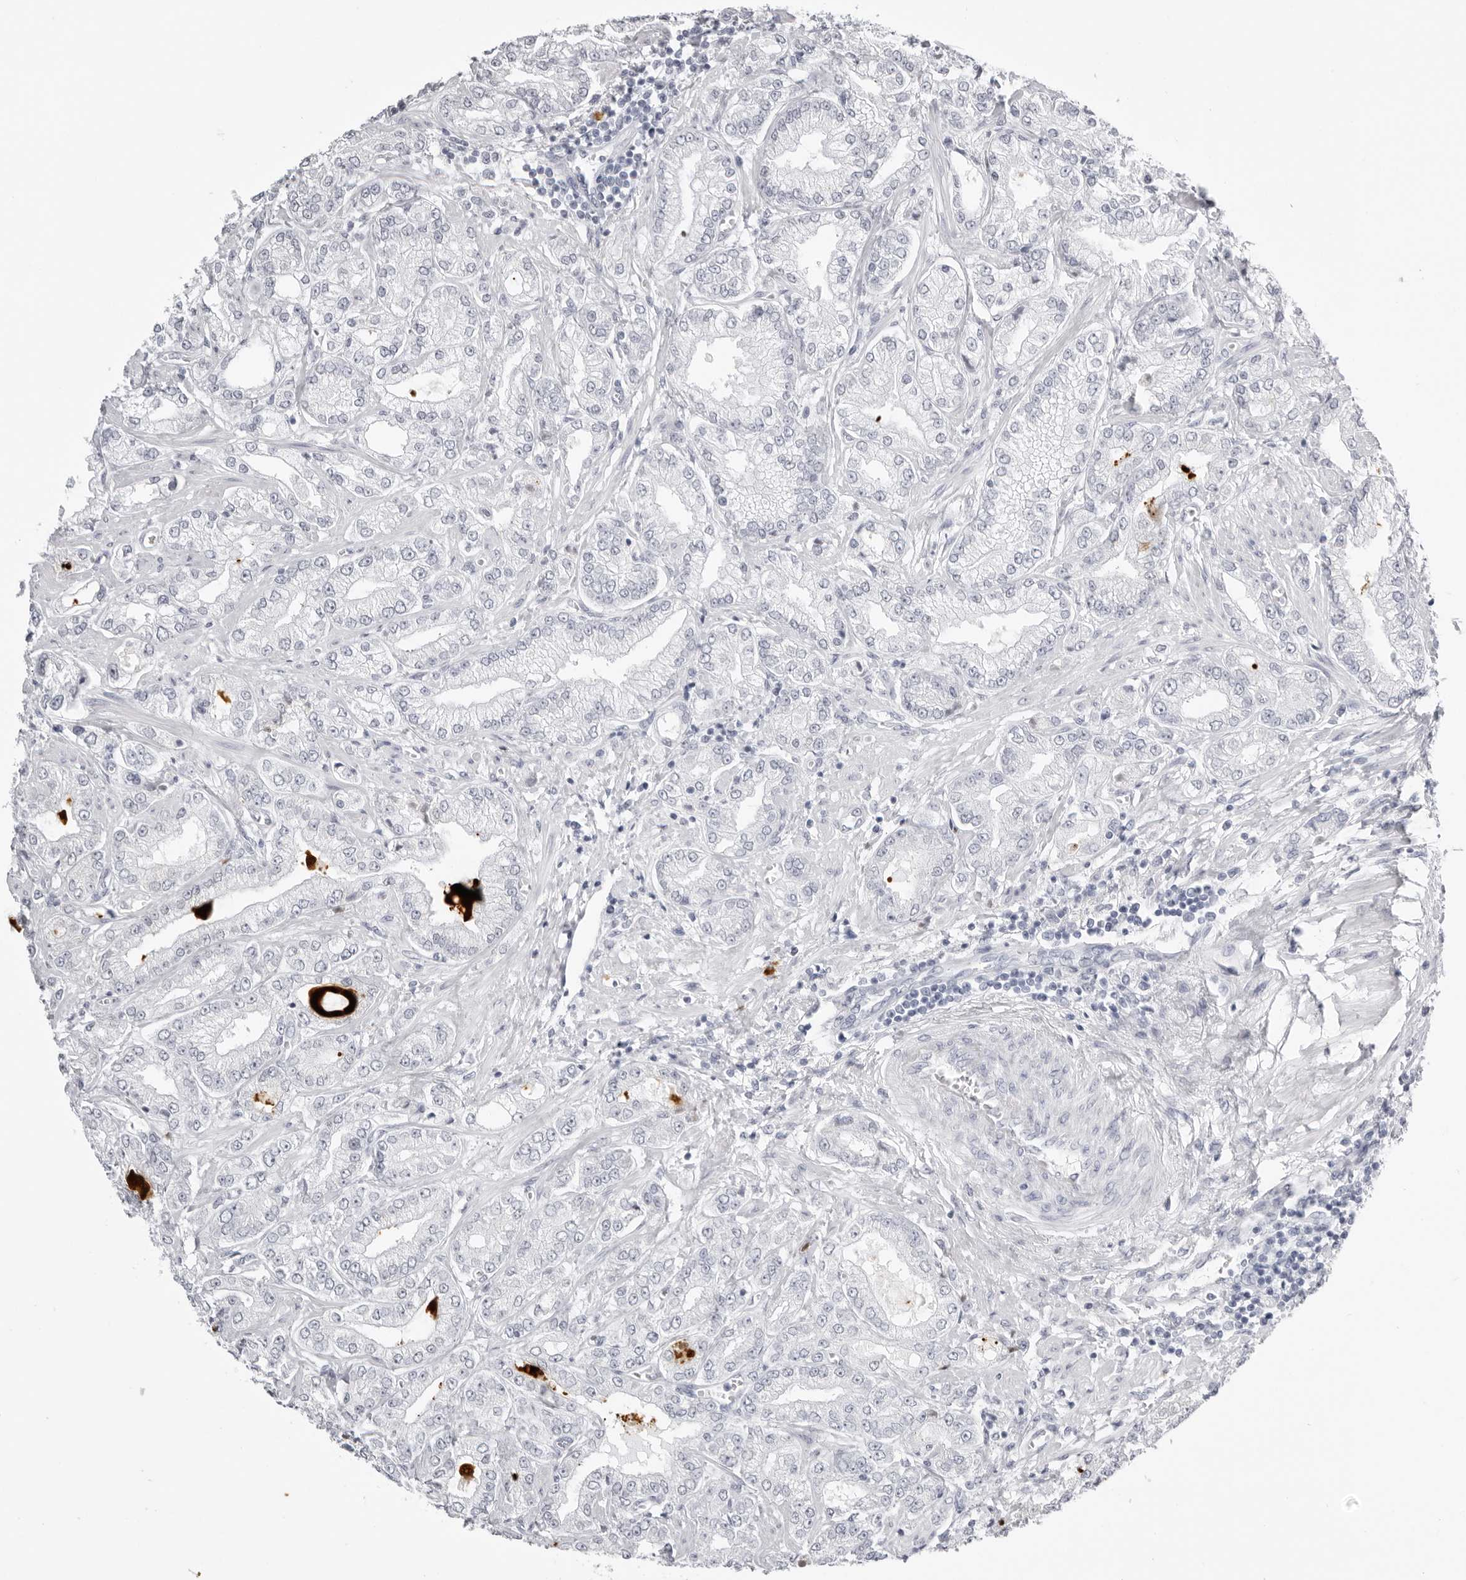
{"staining": {"intensity": "negative", "quantity": "none", "location": "none"}, "tissue": "prostate cancer", "cell_type": "Tumor cells", "image_type": "cancer", "snomed": [{"axis": "morphology", "description": "Adenocarcinoma, Low grade"}, {"axis": "topography", "description": "Prostate"}], "caption": "There is no significant positivity in tumor cells of prostate low-grade adenocarcinoma. (Immunohistochemistry, brightfield microscopy, high magnification).", "gene": "KLK9", "patient": {"sex": "male", "age": 62}}